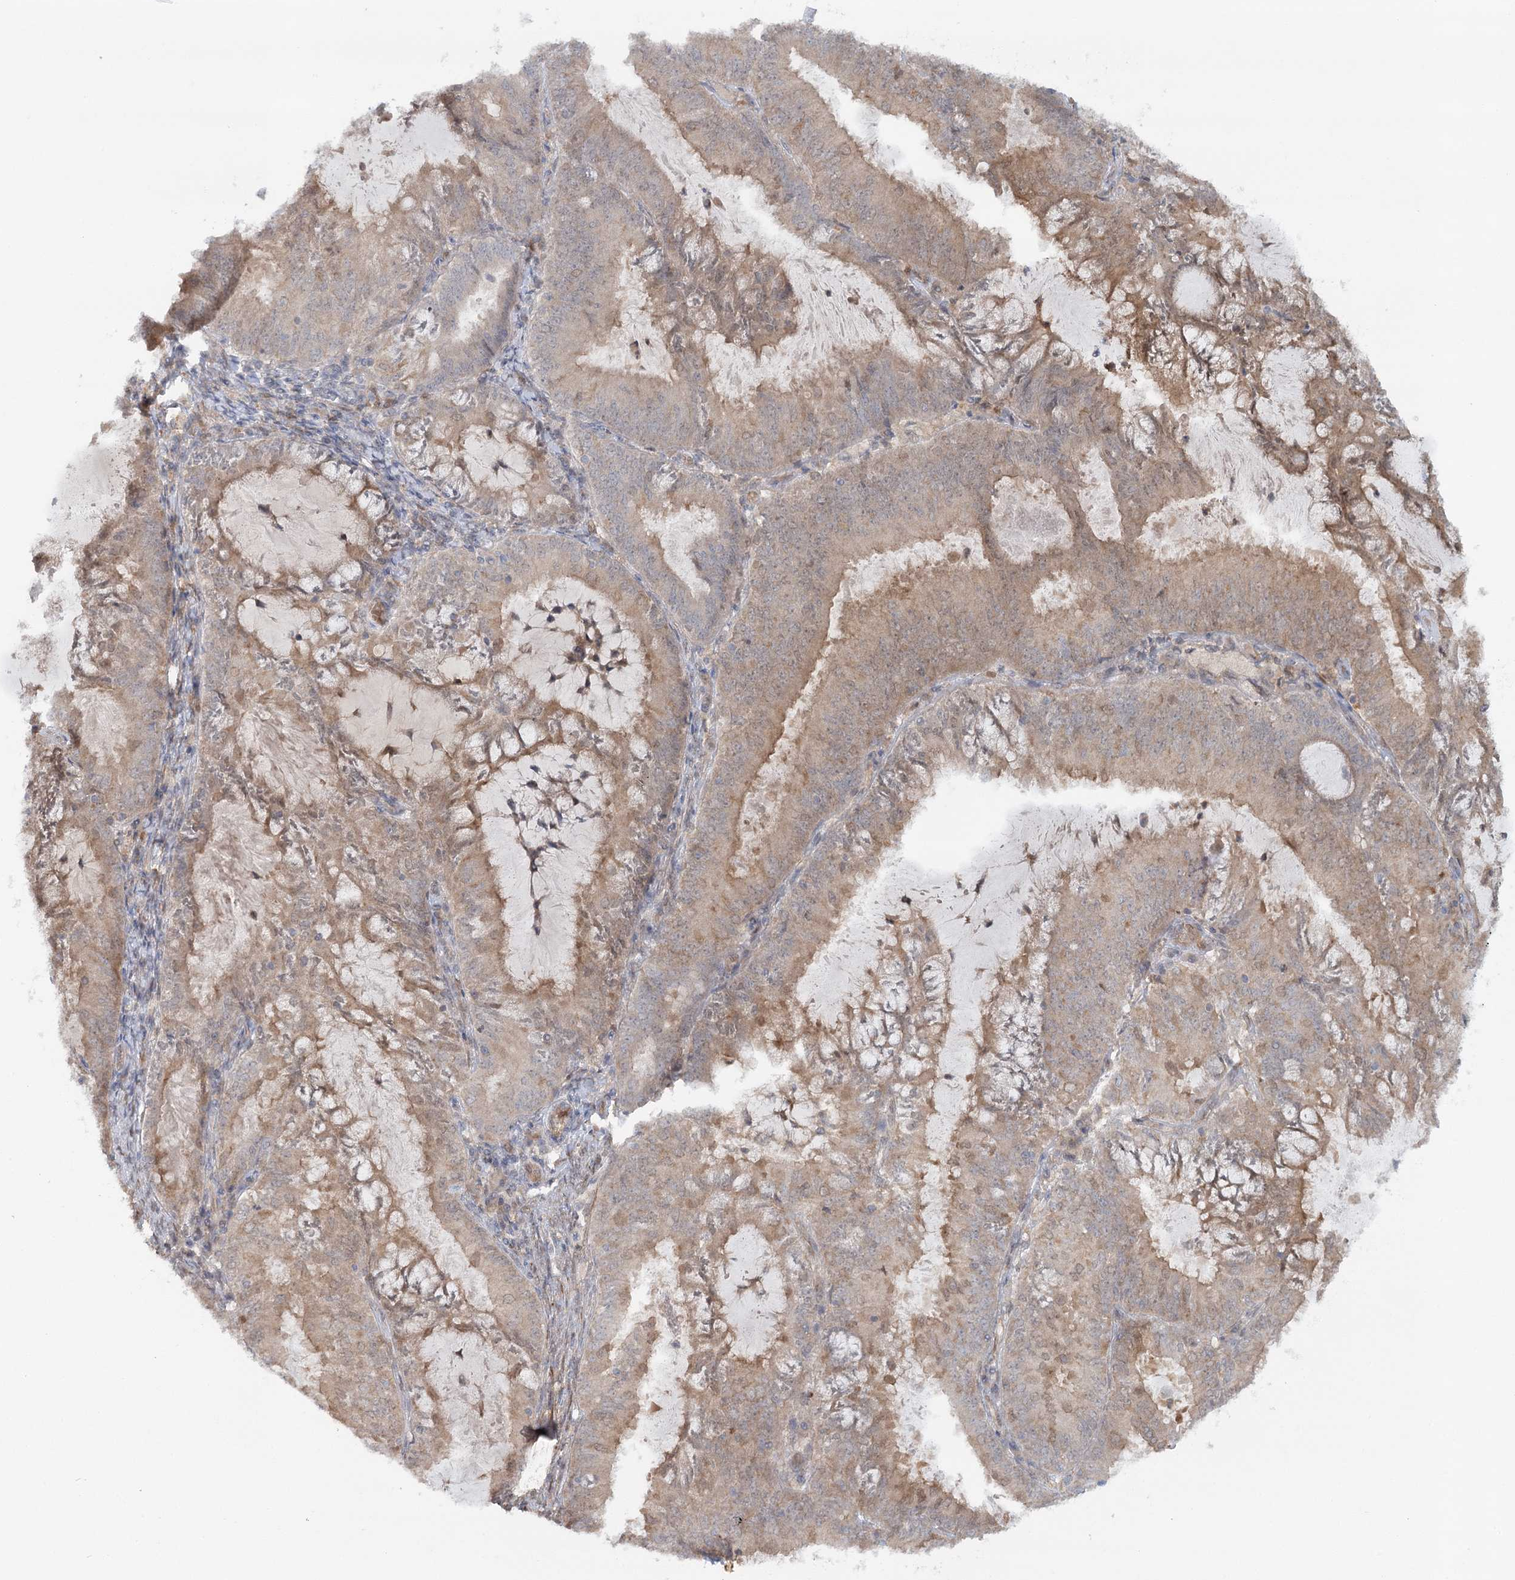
{"staining": {"intensity": "weak", "quantity": "25%-75%", "location": "cytoplasmic/membranous"}, "tissue": "endometrial cancer", "cell_type": "Tumor cells", "image_type": "cancer", "snomed": [{"axis": "morphology", "description": "Adenocarcinoma, NOS"}, {"axis": "topography", "description": "Endometrium"}], "caption": "Immunohistochemistry (IHC) photomicrograph of neoplastic tissue: human endometrial adenocarcinoma stained using IHC demonstrates low levels of weak protein expression localized specifically in the cytoplasmic/membranous of tumor cells, appearing as a cytoplasmic/membranous brown color.", "gene": "GBE1", "patient": {"sex": "female", "age": 57}}